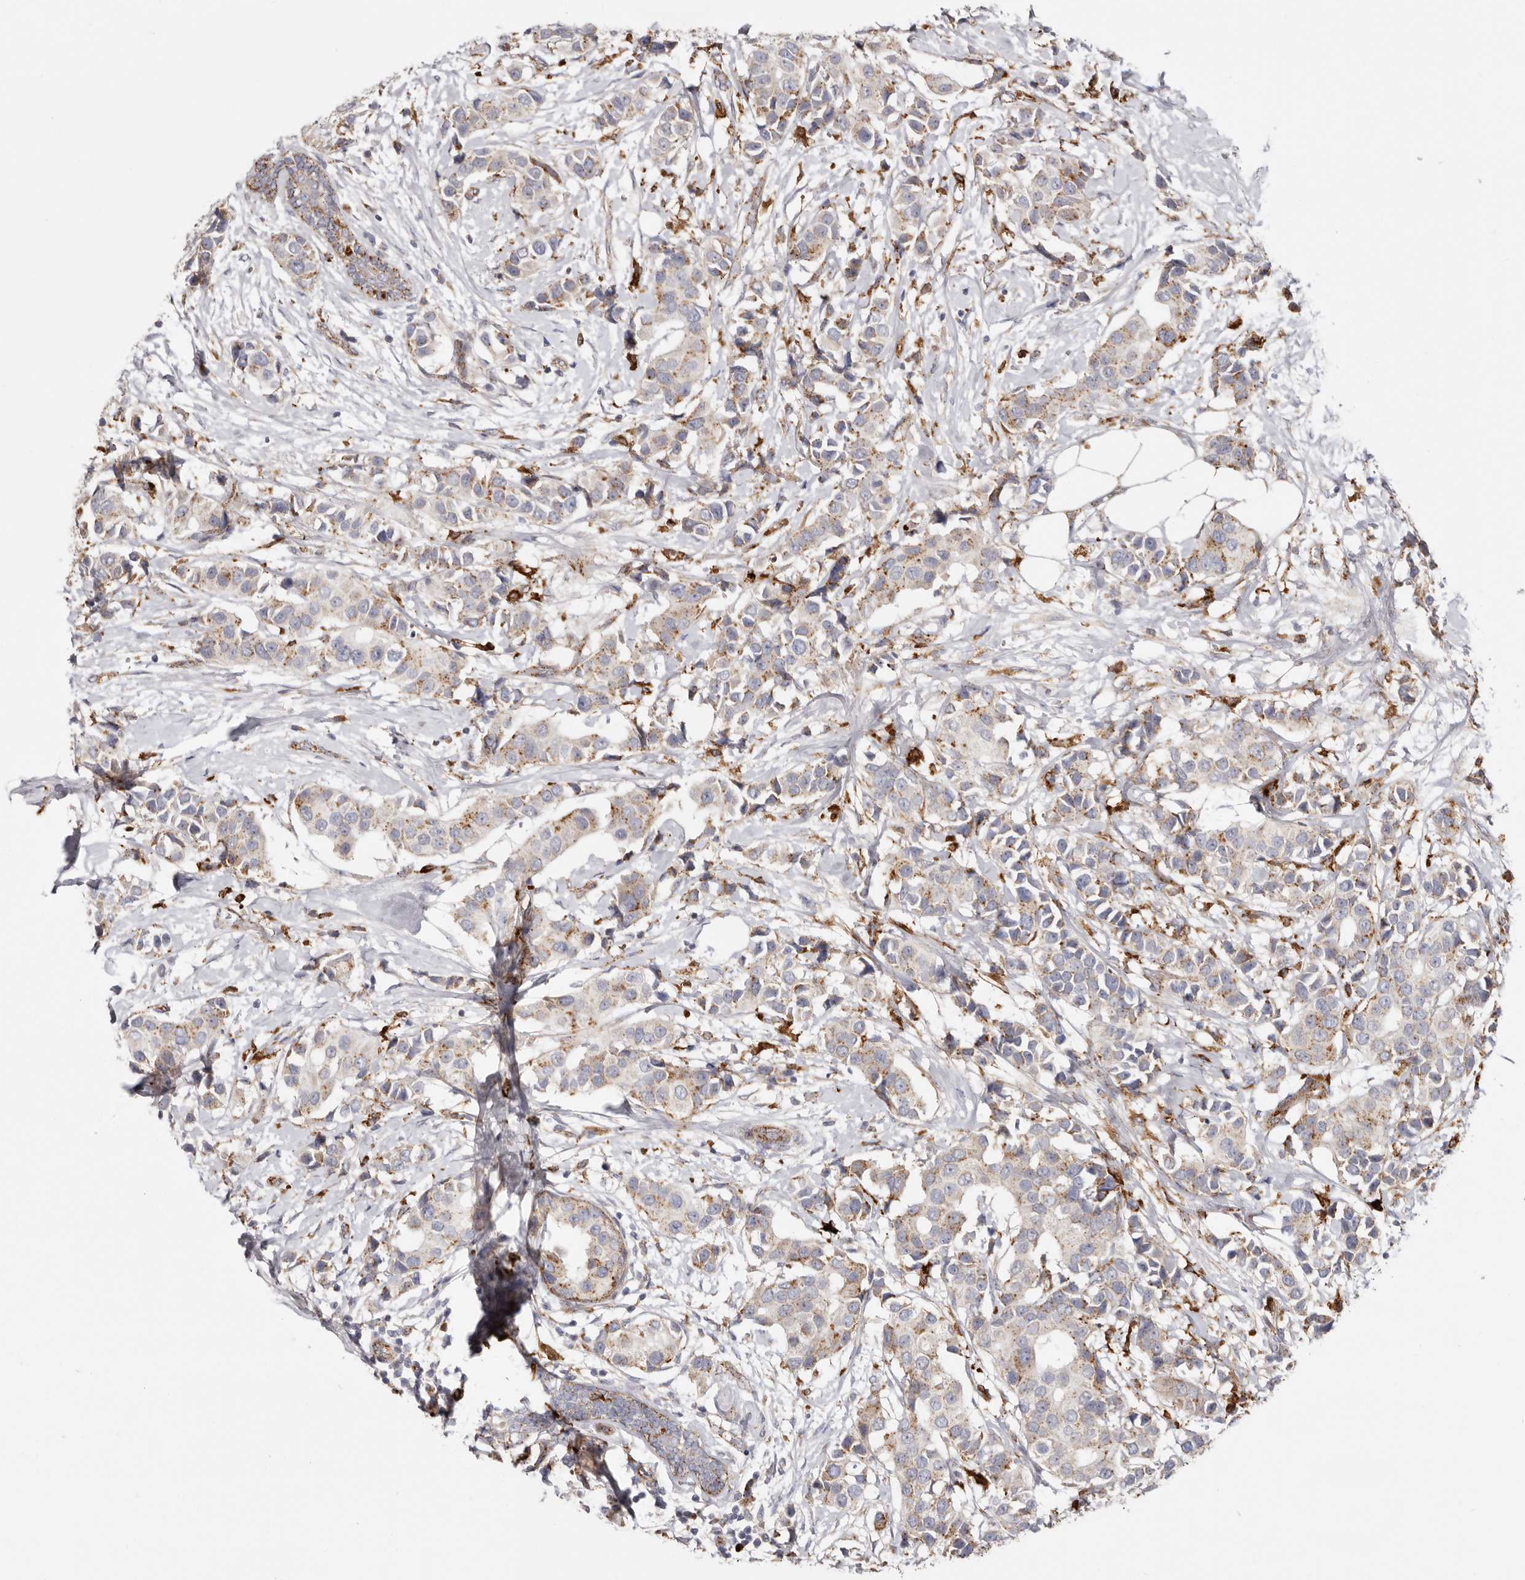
{"staining": {"intensity": "moderate", "quantity": "25%-75%", "location": "cytoplasmic/membranous"}, "tissue": "breast cancer", "cell_type": "Tumor cells", "image_type": "cancer", "snomed": [{"axis": "morphology", "description": "Normal tissue, NOS"}, {"axis": "morphology", "description": "Duct carcinoma"}, {"axis": "topography", "description": "Breast"}], "caption": "Moderate cytoplasmic/membranous positivity is appreciated in about 25%-75% of tumor cells in breast invasive ductal carcinoma.", "gene": "GRN", "patient": {"sex": "female", "age": 39}}